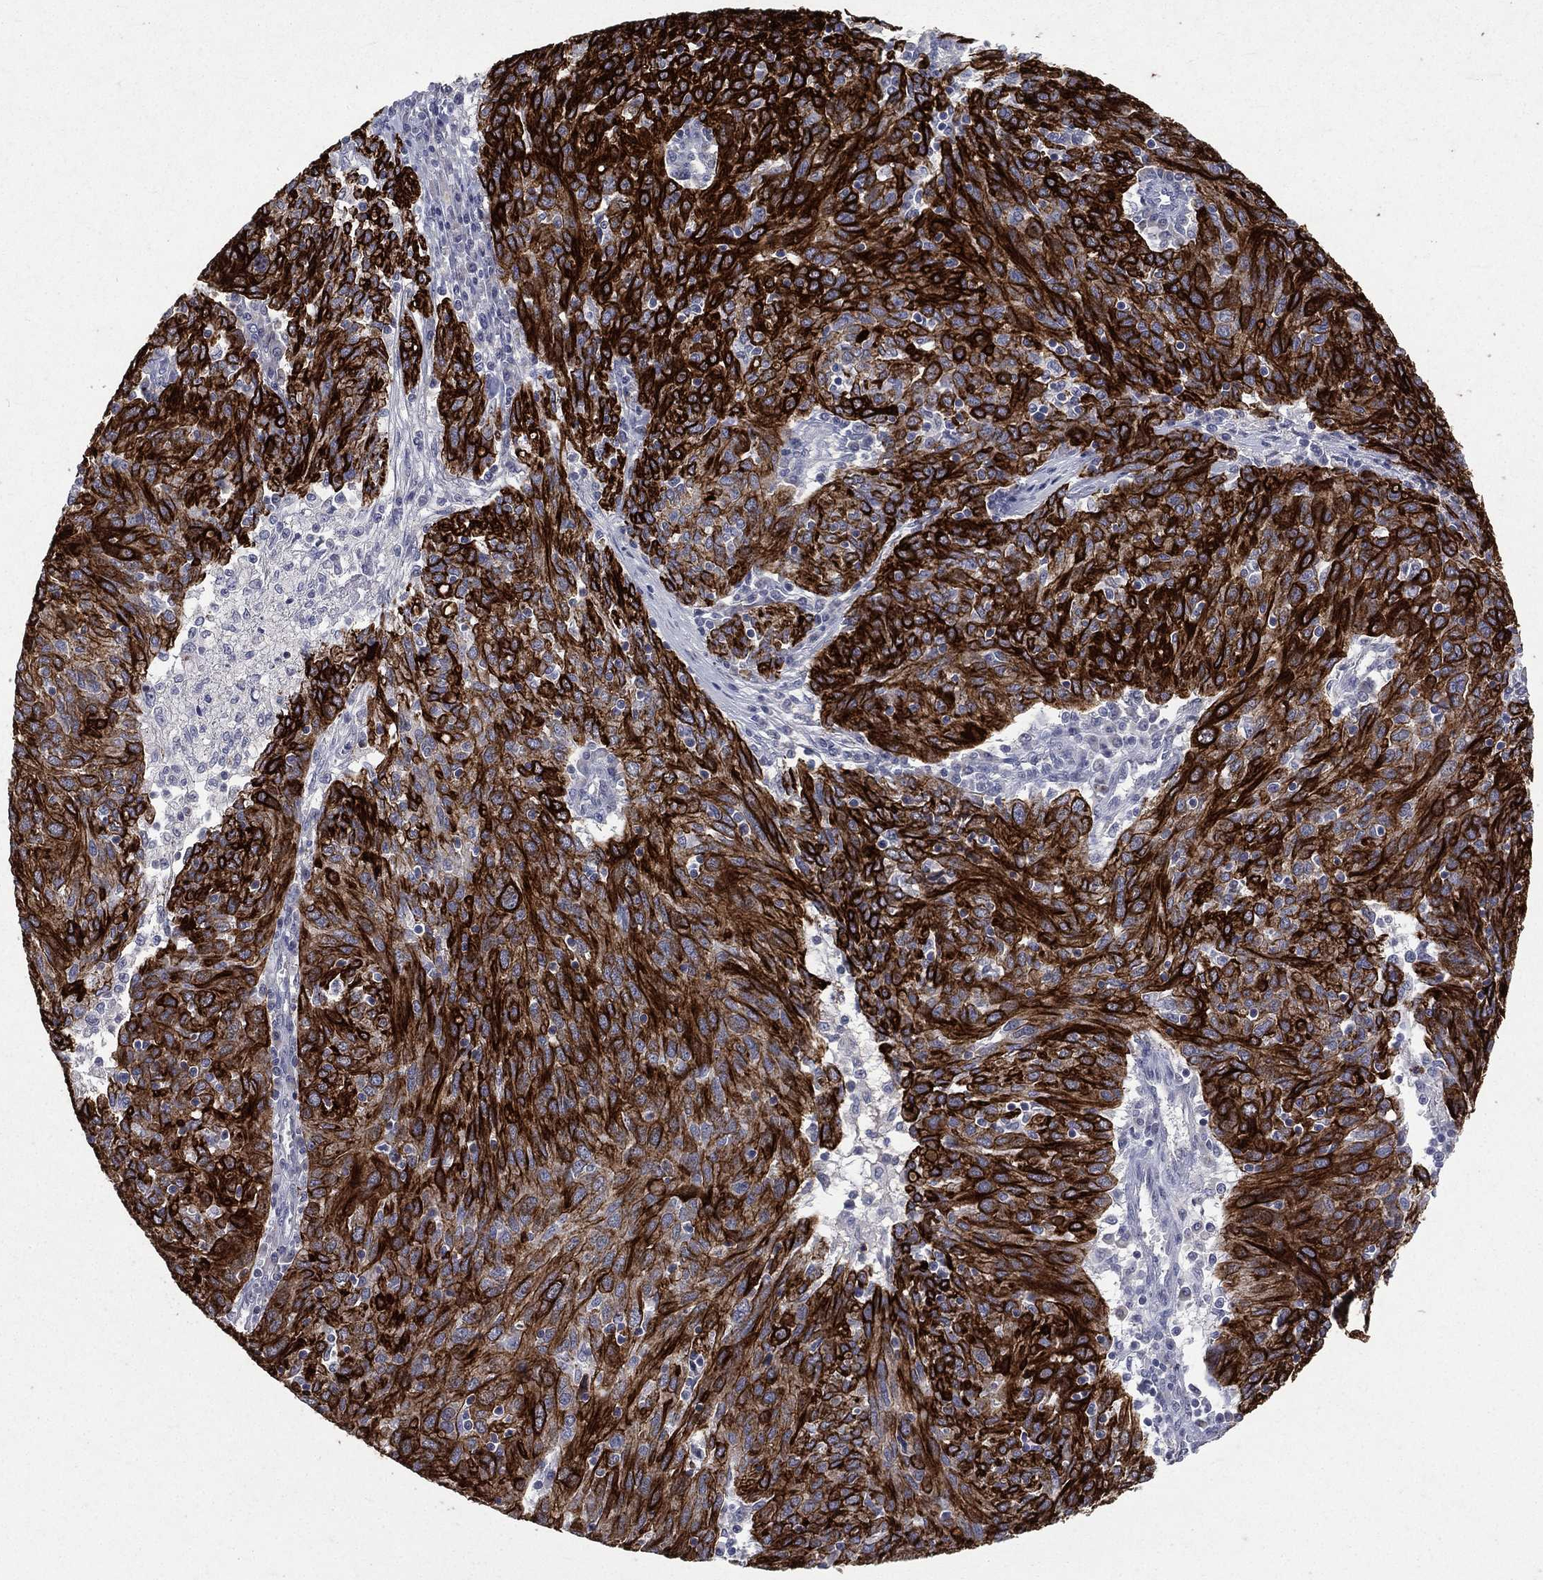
{"staining": {"intensity": "strong", "quantity": ">75%", "location": "cytoplasmic/membranous"}, "tissue": "ovarian cancer", "cell_type": "Tumor cells", "image_type": "cancer", "snomed": [{"axis": "morphology", "description": "Carcinoma, endometroid"}, {"axis": "topography", "description": "Ovary"}], "caption": "Tumor cells demonstrate strong cytoplasmic/membranous positivity in about >75% of cells in endometroid carcinoma (ovarian).", "gene": "KRT7", "patient": {"sex": "female", "age": 50}}